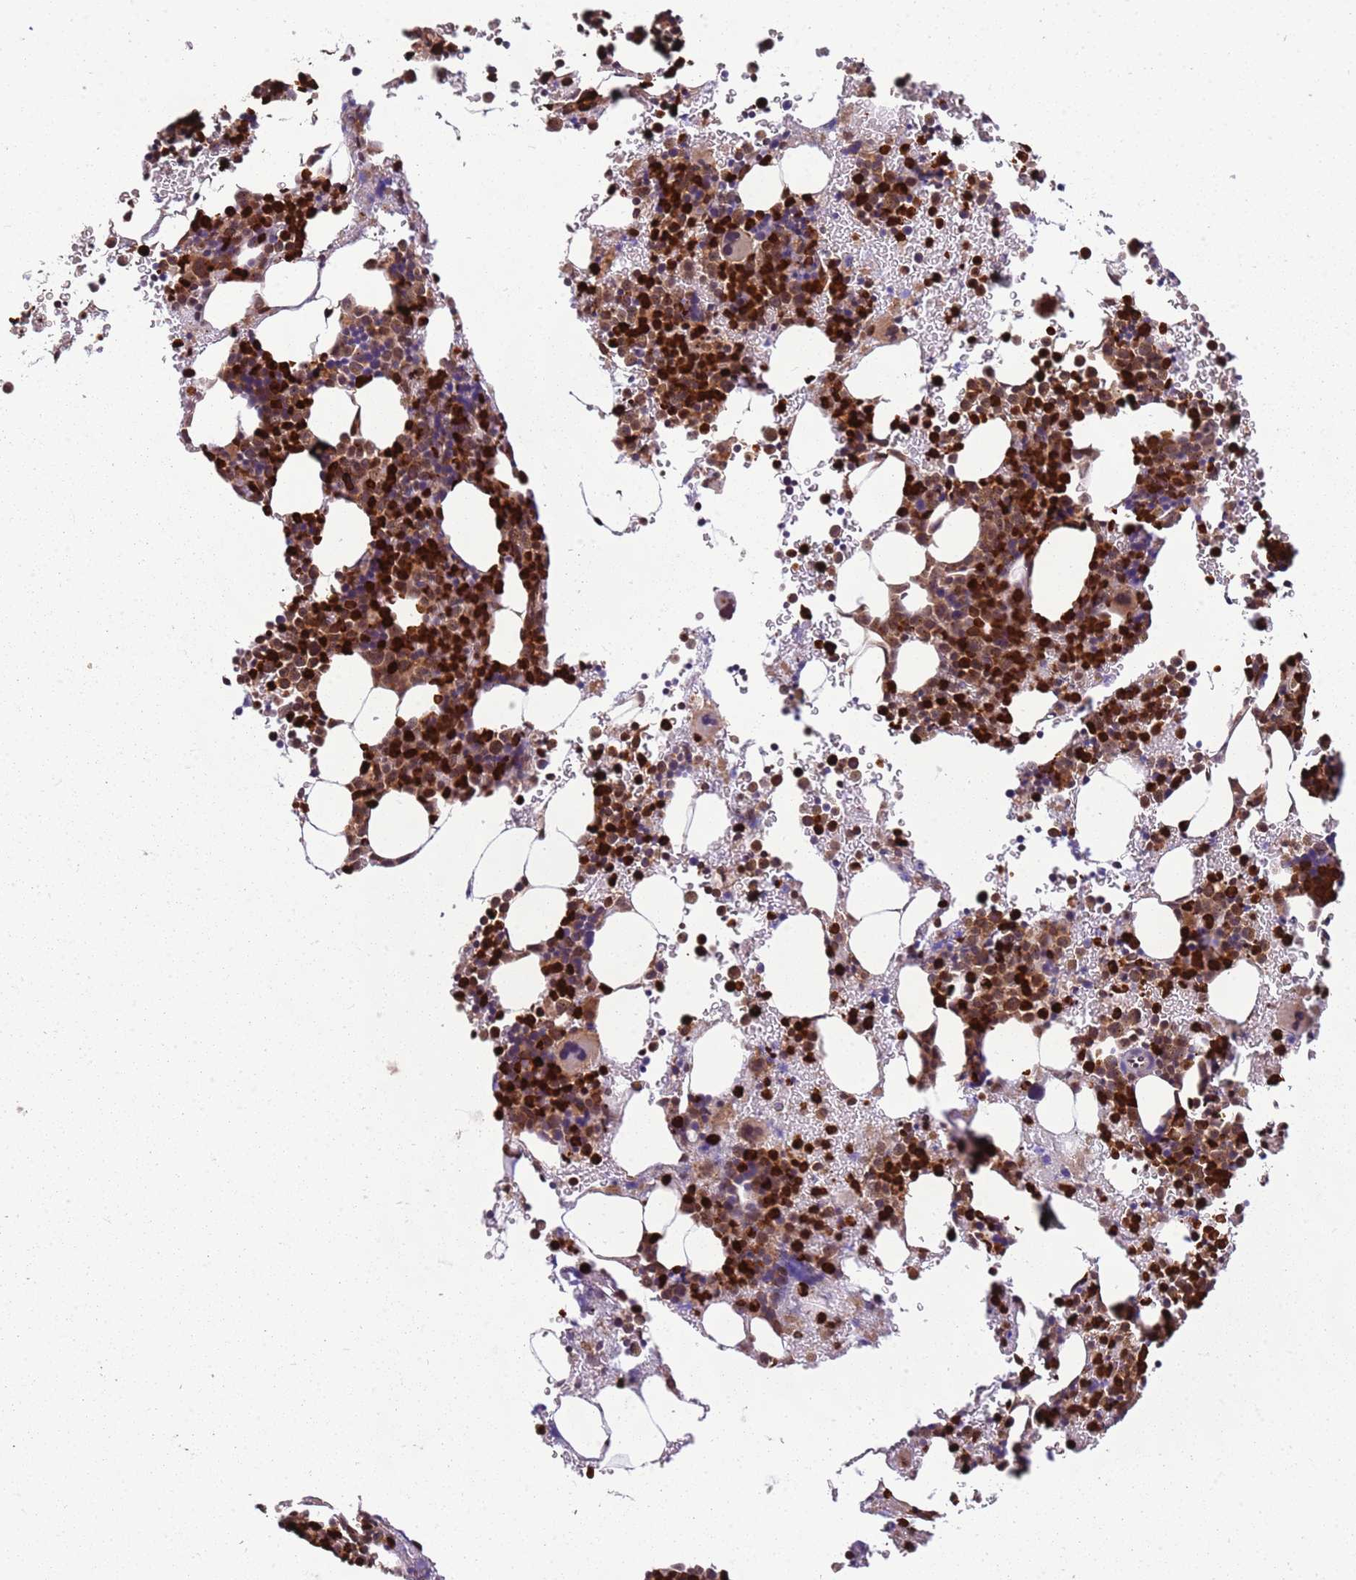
{"staining": {"intensity": "strong", "quantity": ">75%", "location": "cytoplasmic/membranous,nuclear"}, "tissue": "bone marrow", "cell_type": "Hematopoietic cells", "image_type": "normal", "snomed": [{"axis": "morphology", "description": "Normal tissue, NOS"}, {"axis": "topography", "description": "Bone marrow"}], "caption": "The image shows immunohistochemical staining of benign bone marrow. There is strong cytoplasmic/membranous,nuclear expression is appreciated in about >75% of hematopoietic cells. (brown staining indicates protein expression, while blue staining denotes nuclei).", "gene": "CEP170", "patient": {"sex": "male", "age": 41}}